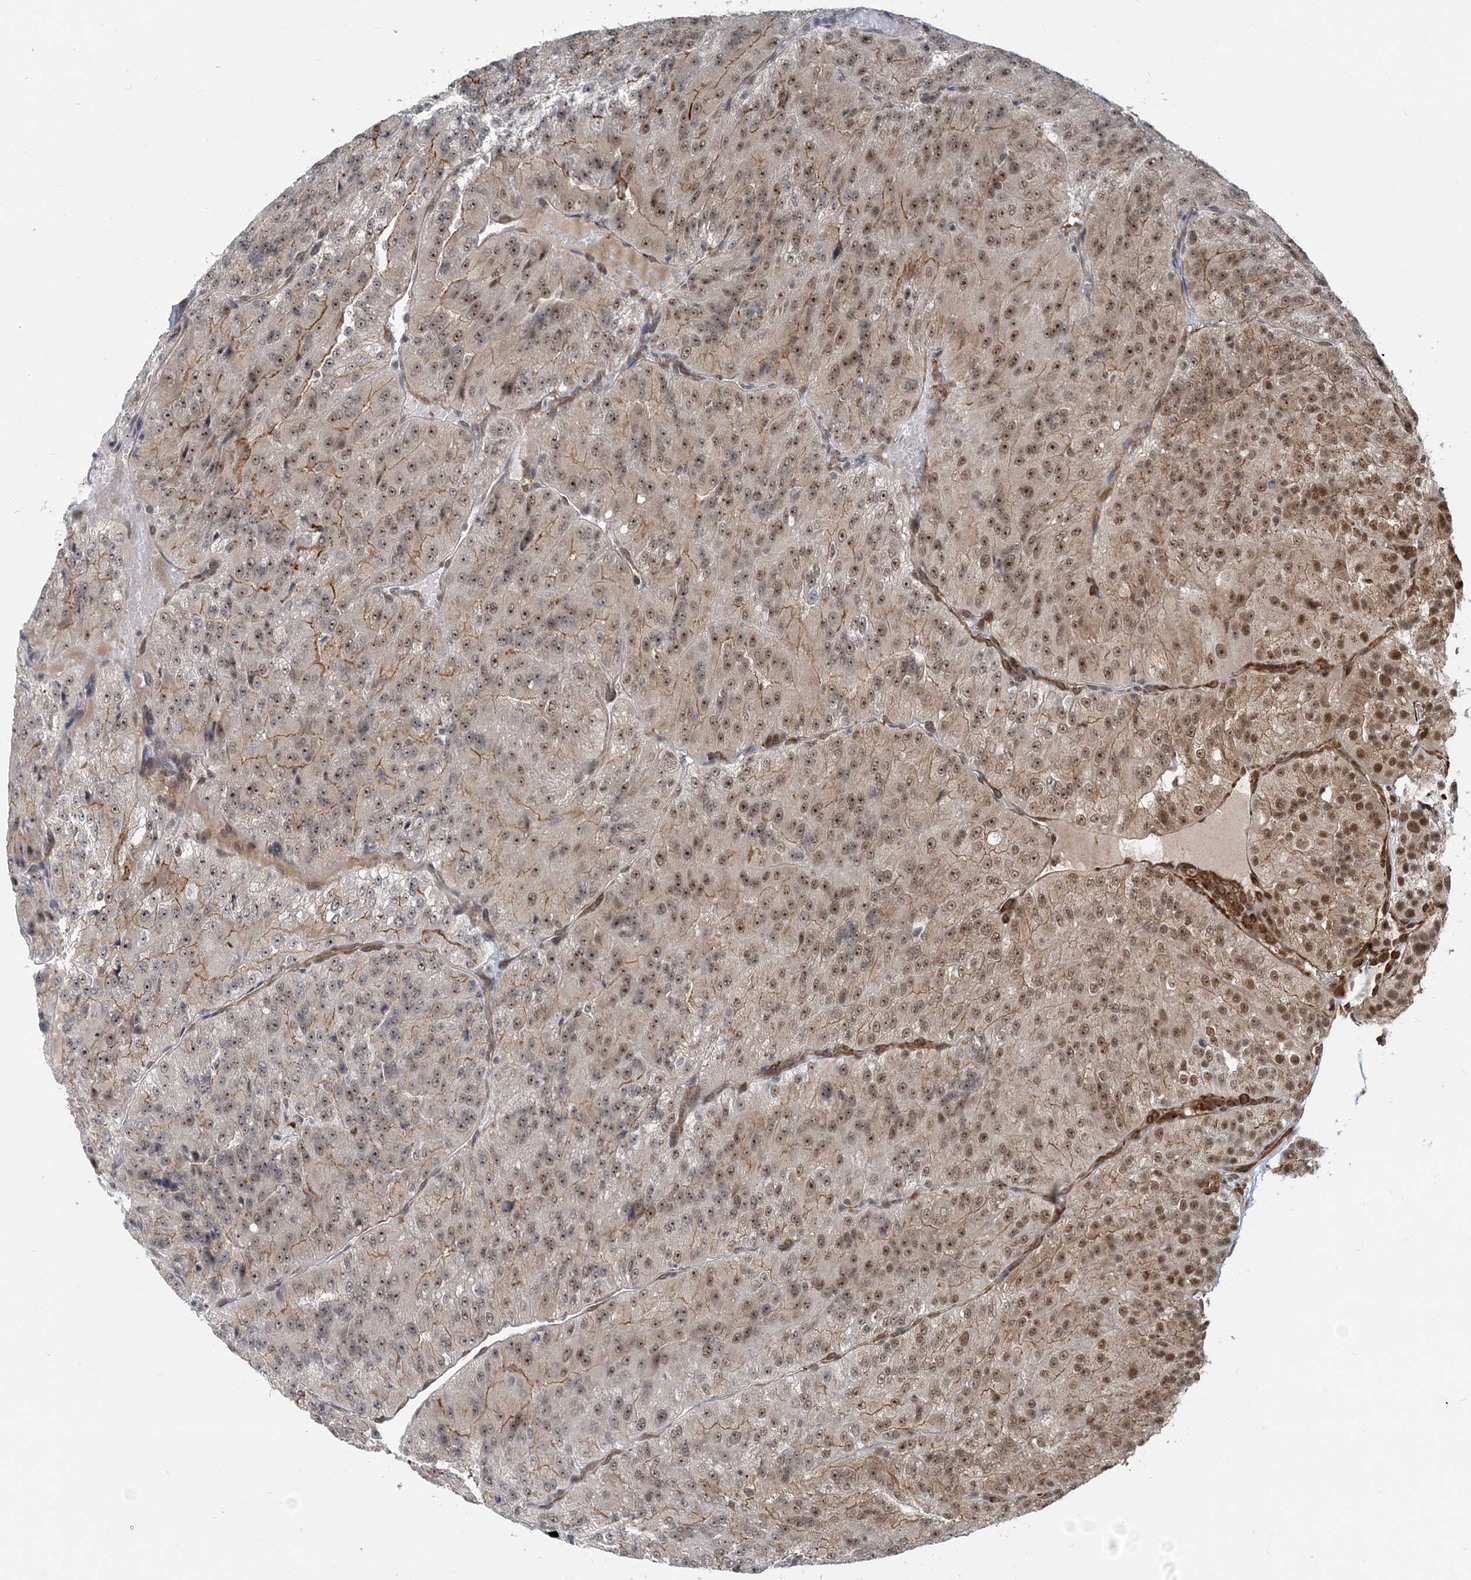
{"staining": {"intensity": "moderate", "quantity": ">75%", "location": "cytoplasmic/membranous,nuclear"}, "tissue": "renal cancer", "cell_type": "Tumor cells", "image_type": "cancer", "snomed": [{"axis": "morphology", "description": "Adenocarcinoma, NOS"}, {"axis": "topography", "description": "Kidney"}], "caption": "The histopathology image reveals immunohistochemical staining of renal cancer (adenocarcinoma). There is moderate cytoplasmic/membranous and nuclear expression is identified in approximately >75% of tumor cells.", "gene": "PLRG1", "patient": {"sex": "female", "age": 63}}